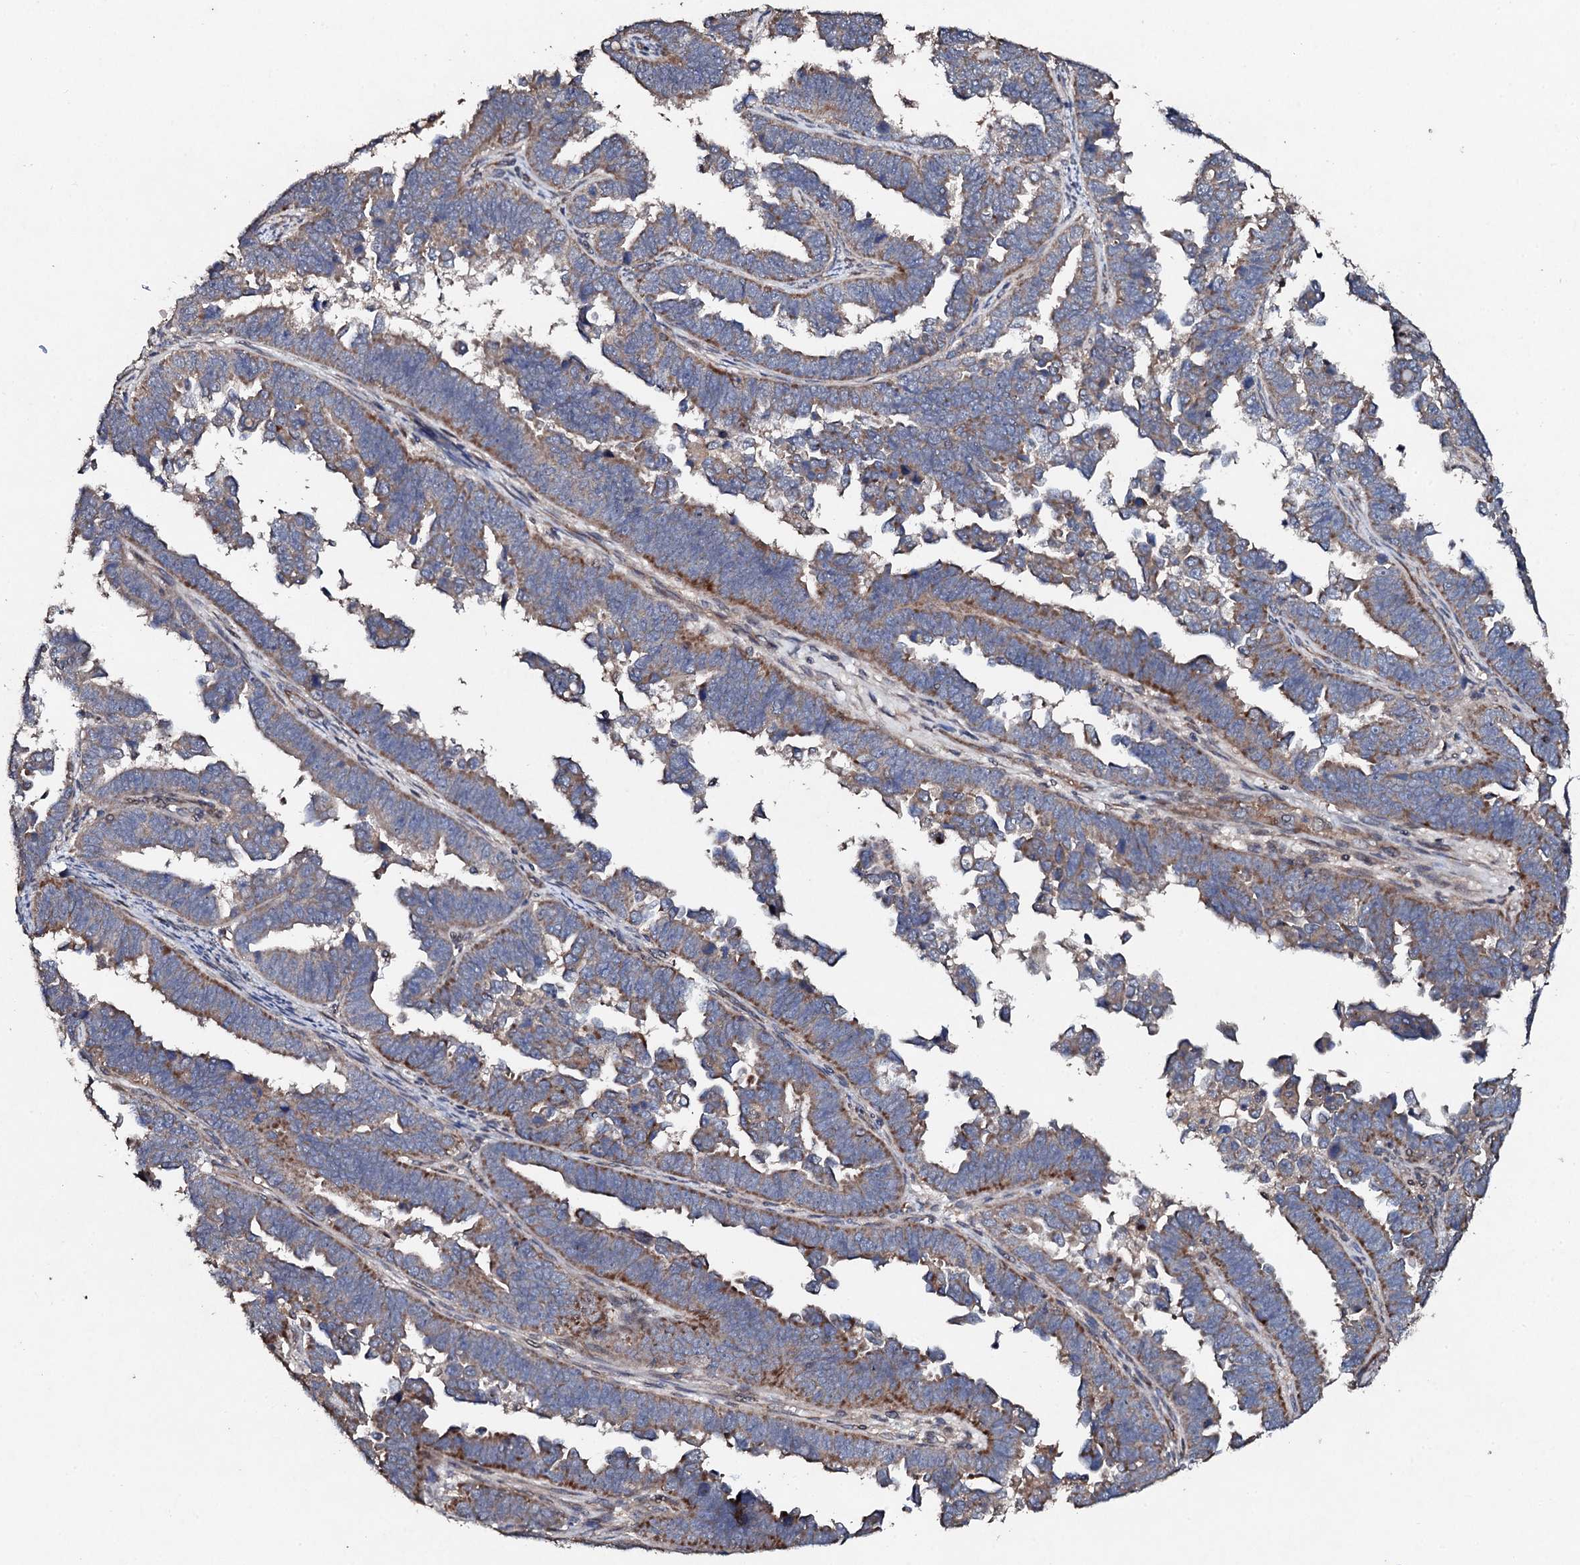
{"staining": {"intensity": "moderate", "quantity": "25%-75%", "location": "cytoplasmic/membranous"}, "tissue": "endometrial cancer", "cell_type": "Tumor cells", "image_type": "cancer", "snomed": [{"axis": "morphology", "description": "Adenocarcinoma, NOS"}, {"axis": "topography", "description": "Endometrium"}], "caption": "This is an image of IHC staining of adenocarcinoma (endometrial), which shows moderate positivity in the cytoplasmic/membranous of tumor cells.", "gene": "MOCOS", "patient": {"sex": "female", "age": 75}}